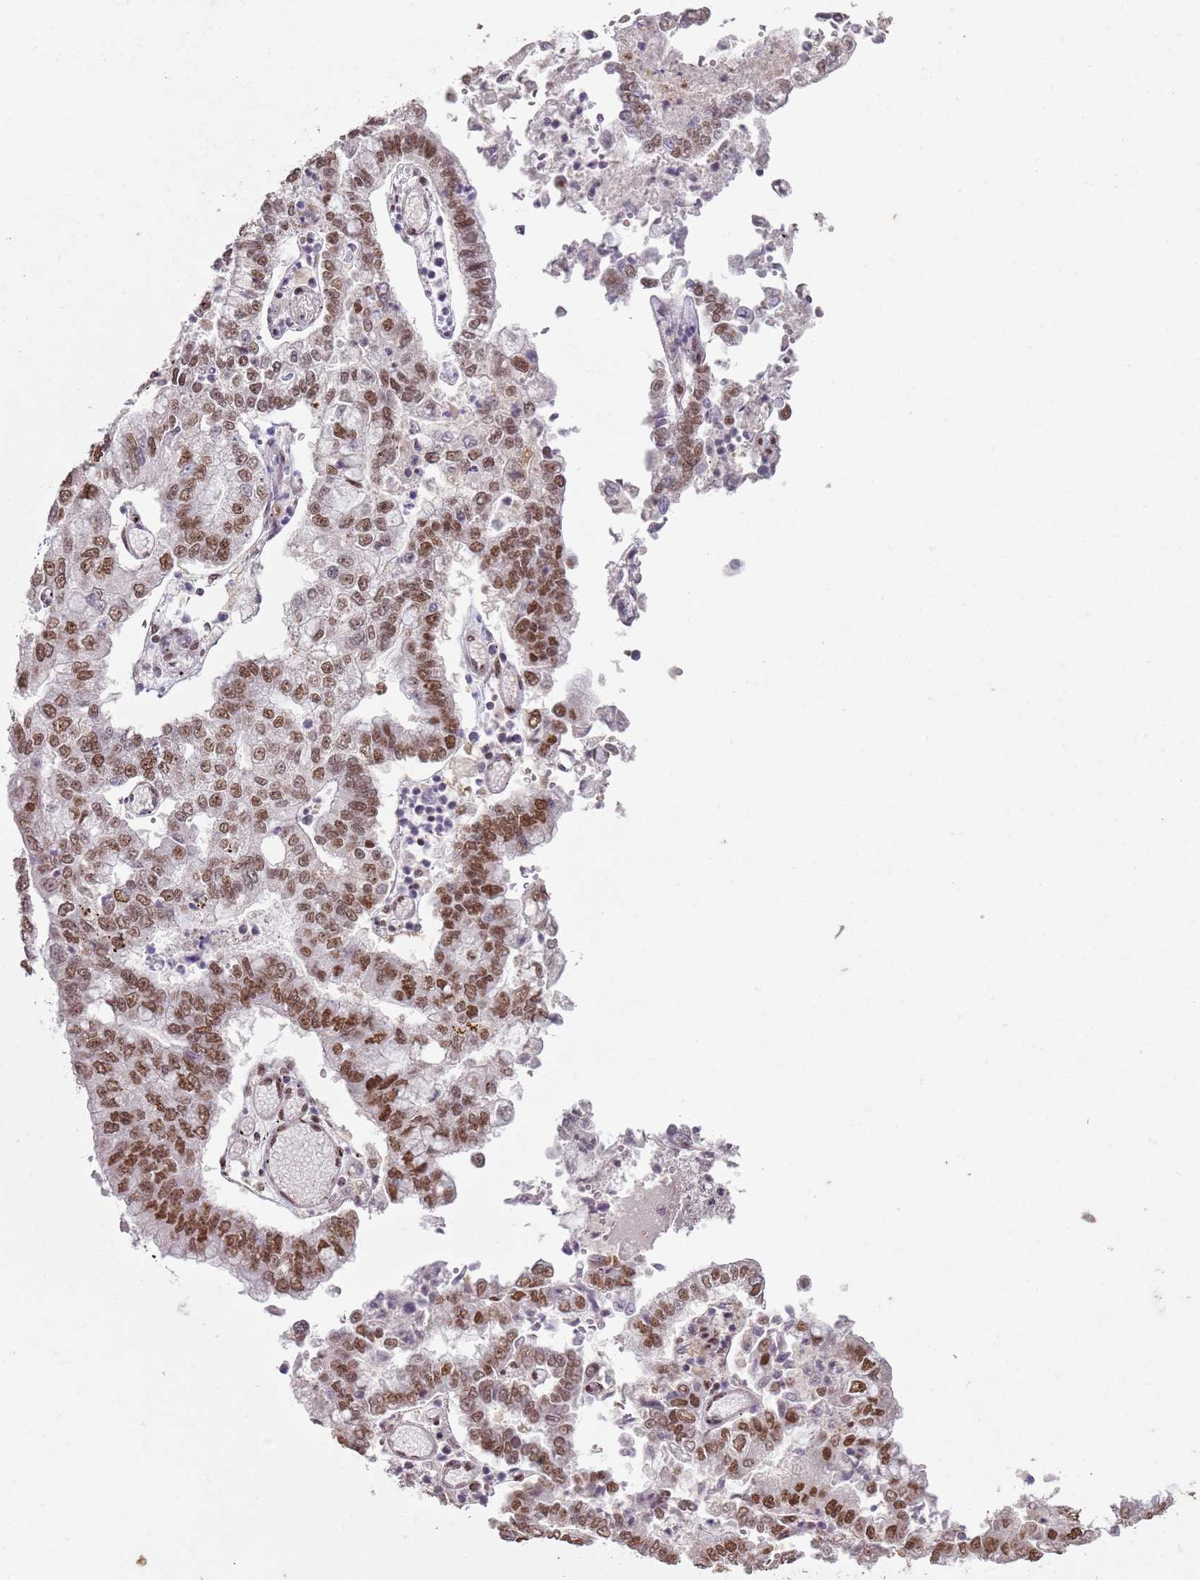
{"staining": {"intensity": "moderate", "quantity": ">75%", "location": "nuclear"}, "tissue": "stomach cancer", "cell_type": "Tumor cells", "image_type": "cancer", "snomed": [{"axis": "morphology", "description": "Adenocarcinoma, NOS"}, {"axis": "topography", "description": "Stomach"}], "caption": "The immunohistochemical stain shows moderate nuclear staining in tumor cells of adenocarcinoma (stomach) tissue.", "gene": "ARL14EP", "patient": {"sex": "male", "age": 76}}